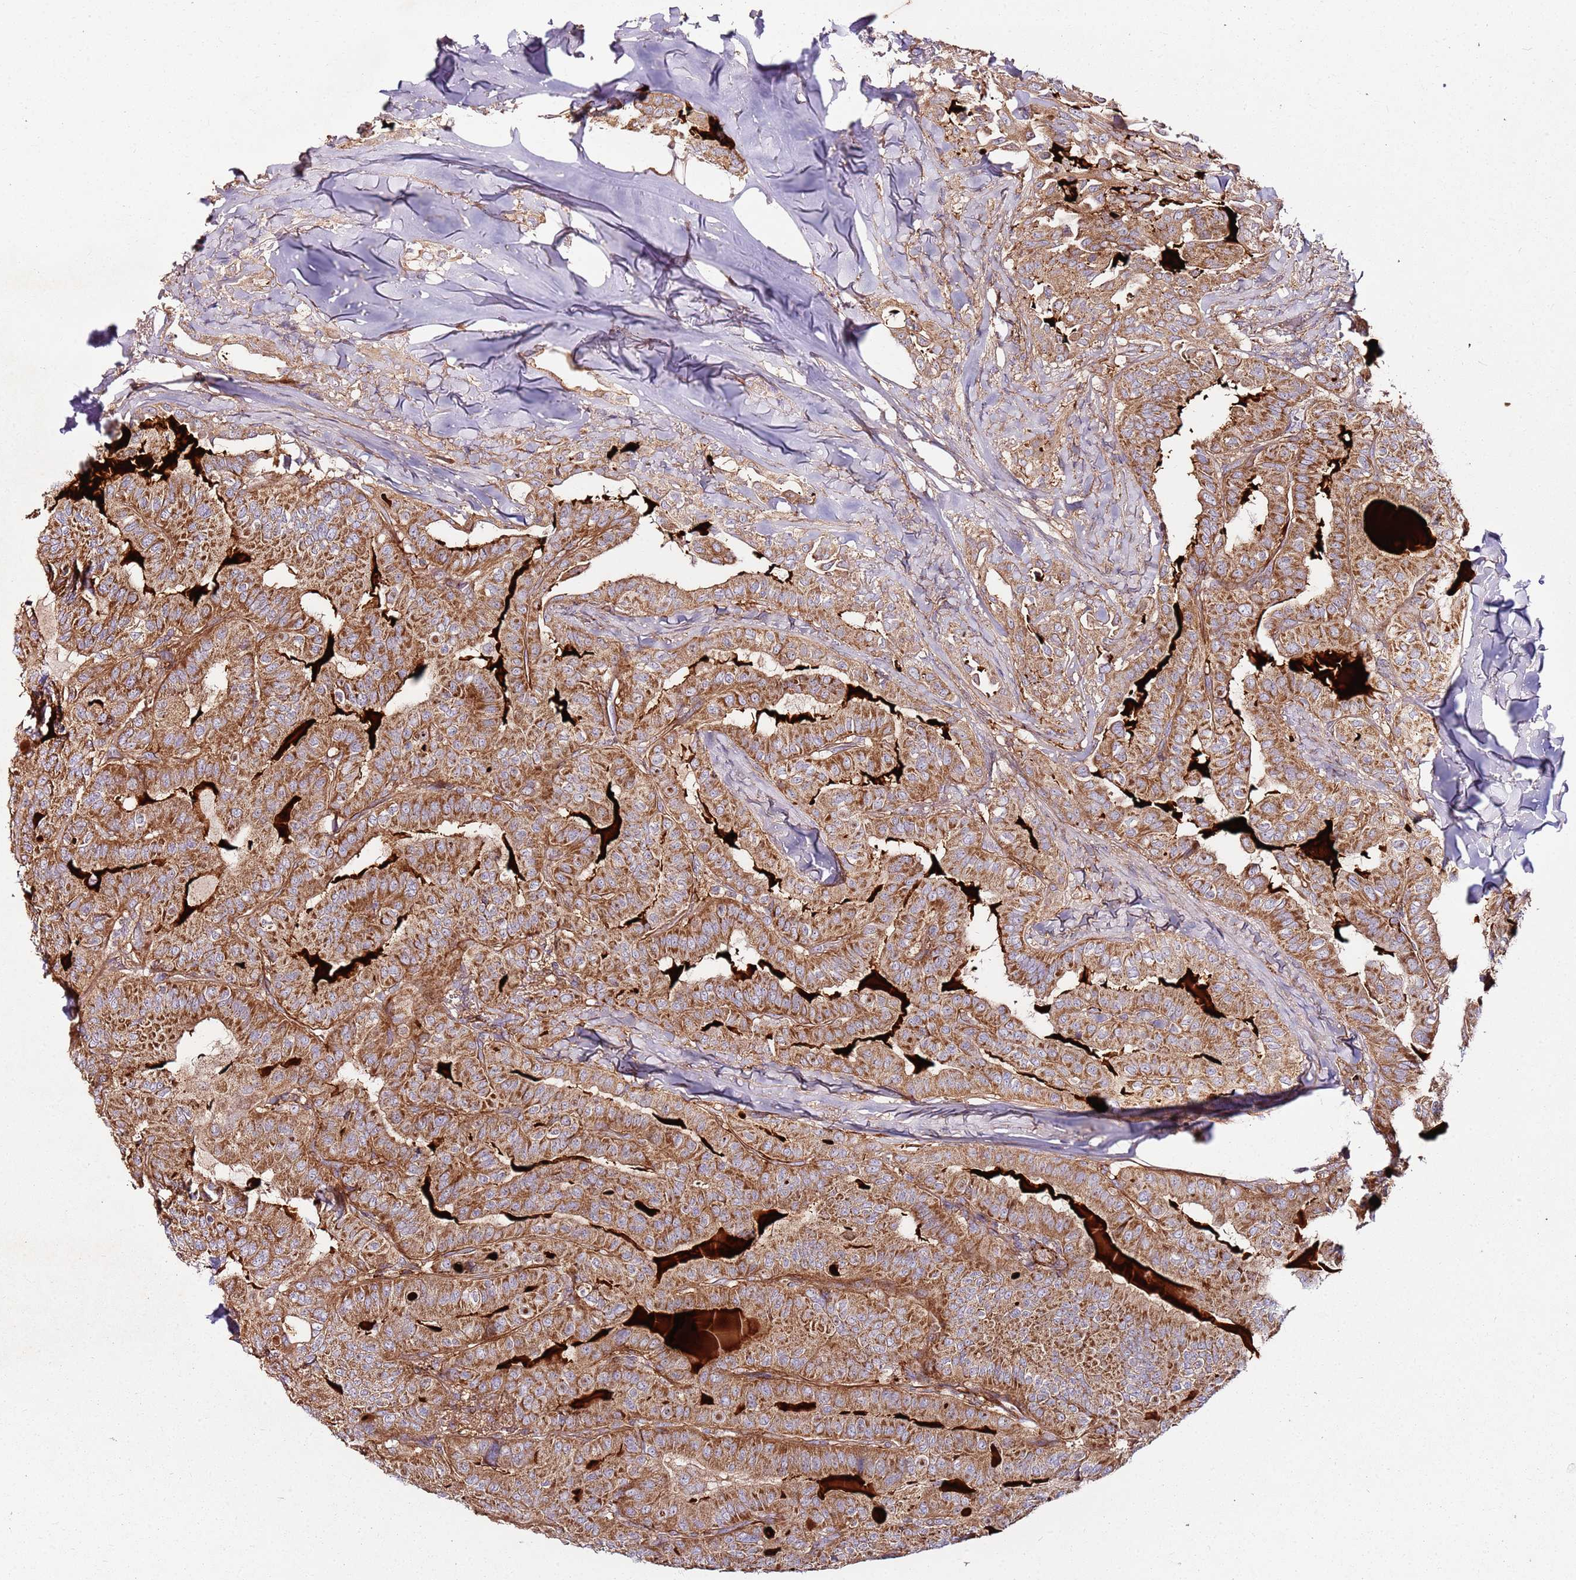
{"staining": {"intensity": "moderate", "quantity": ">75%", "location": "cytoplasmic/membranous"}, "tissue": "thyroid cancer", "cell_type": "Tumor cells", "image_type": "cancer", "snomed": [{"axis": "morphology", "description": "Papillary adenocarcinoma, NOS"}, {"axis": "topography", "description": "Thyroid gland"}], "caption": "Immunohistochemistry (IHC) staining of thyroid cancer, which reveals medium levels of moderate cytoplasmic/membranous staining in about >75% of tumor cells indicating moderate cytoplasmic/membranous protein expression. The staining was performed using DAB (3,3'-diaminobenzidine) (brown) for protein detection and nuclei were counterstained in hematoxylin (blue).", "gene": "KRTAP21-3", "patient": {"sex": "female", "age": 68}}